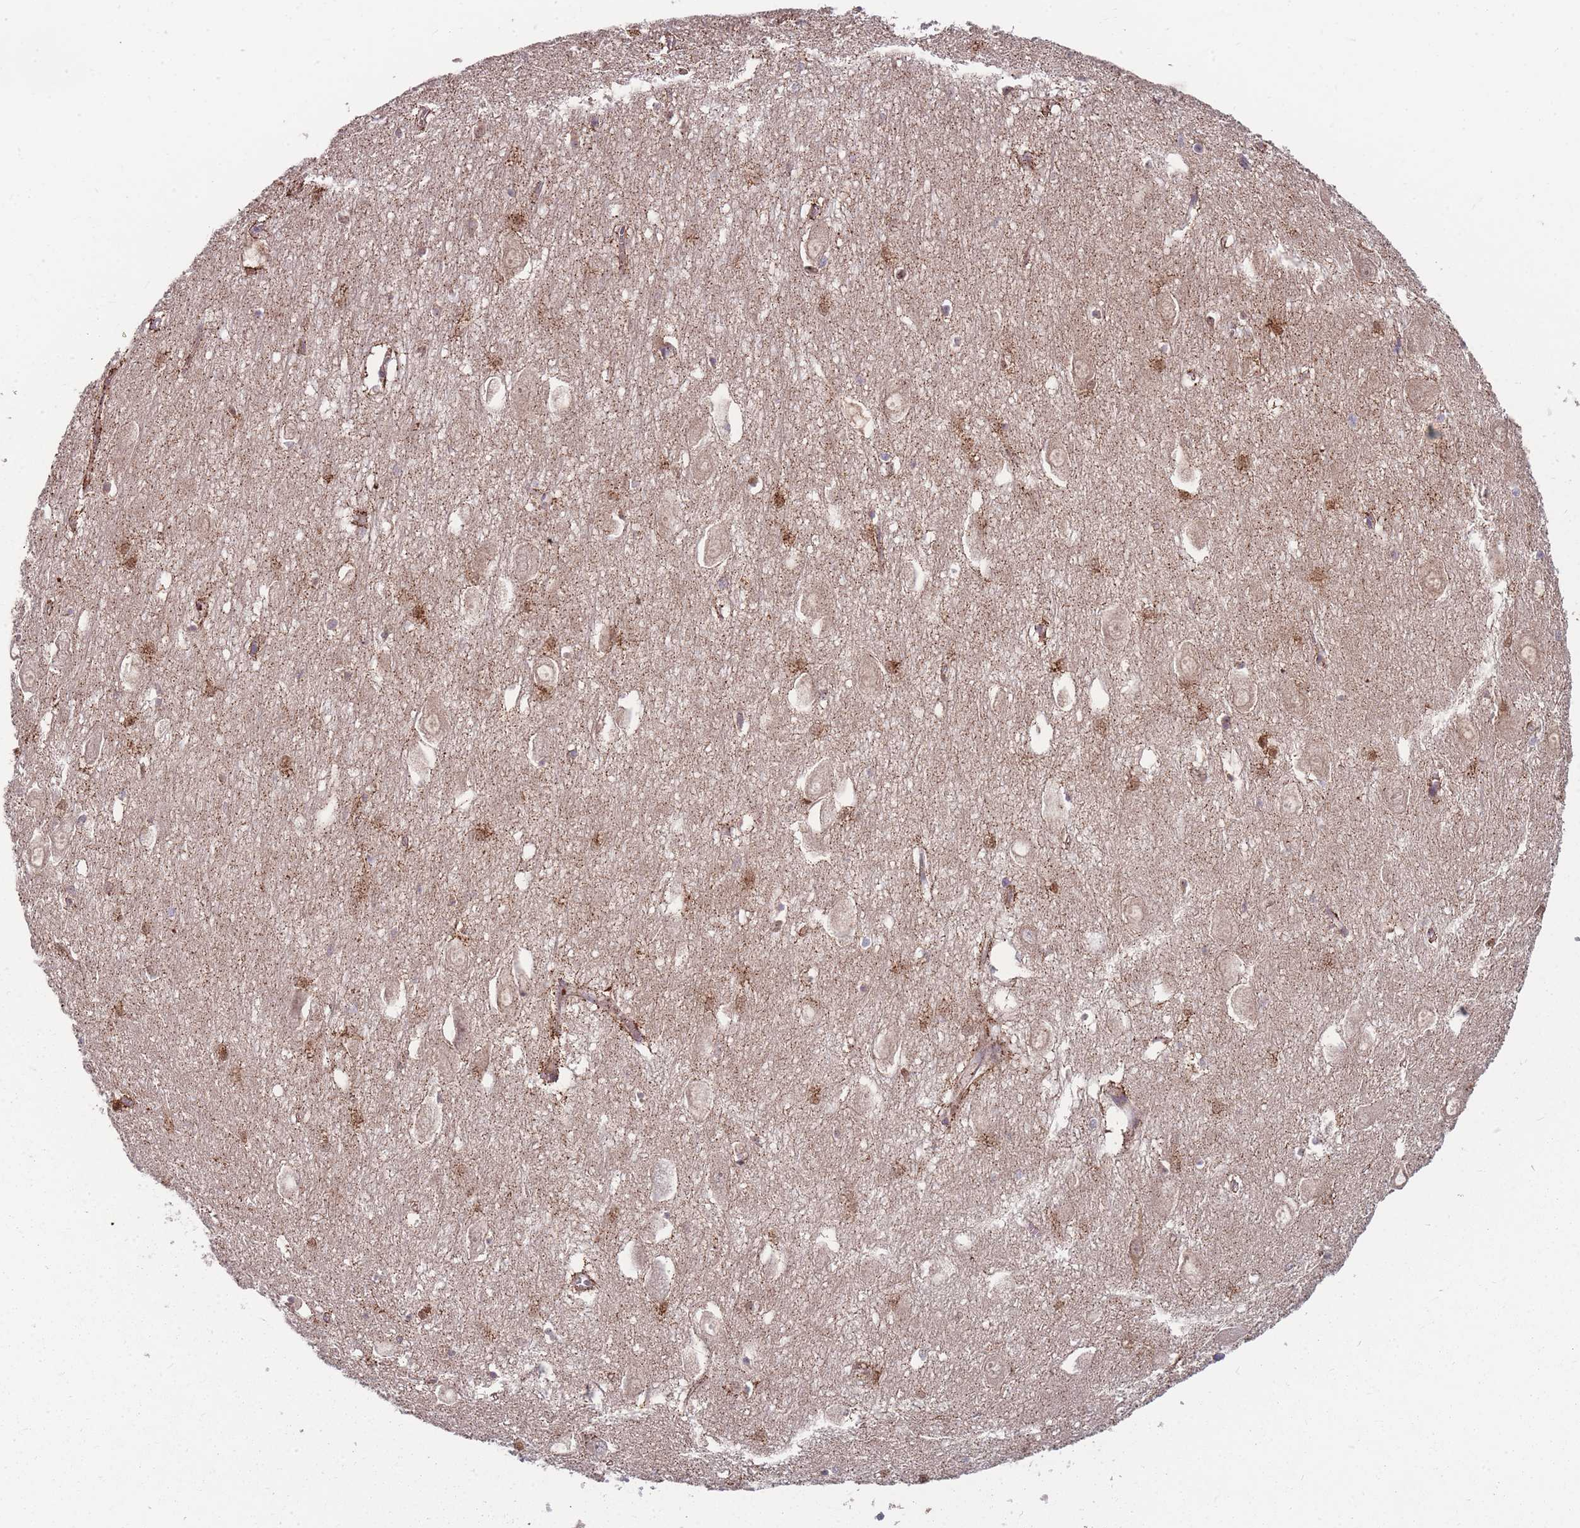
{"staining": {"intensity": "moderate", "quantity": "<25%", "location": "cytoplasmic/membranous"}, "tissue": "hippocampus", "cell_type": "Glial cells", "image_type": "normal", "snomed": [{"axis": "morphology", "description": "Normal tissue, NOS"}, {"axis": "topography", "description": "Hippocampus"}], "caption": "Glial cells exhibit low levels of moderate cytoplasmic/membranous staining in about <25% of cells in normal human hippocampus.", "gene": "SLC35B4", "patient": {"sex": "female", "age": 64}}